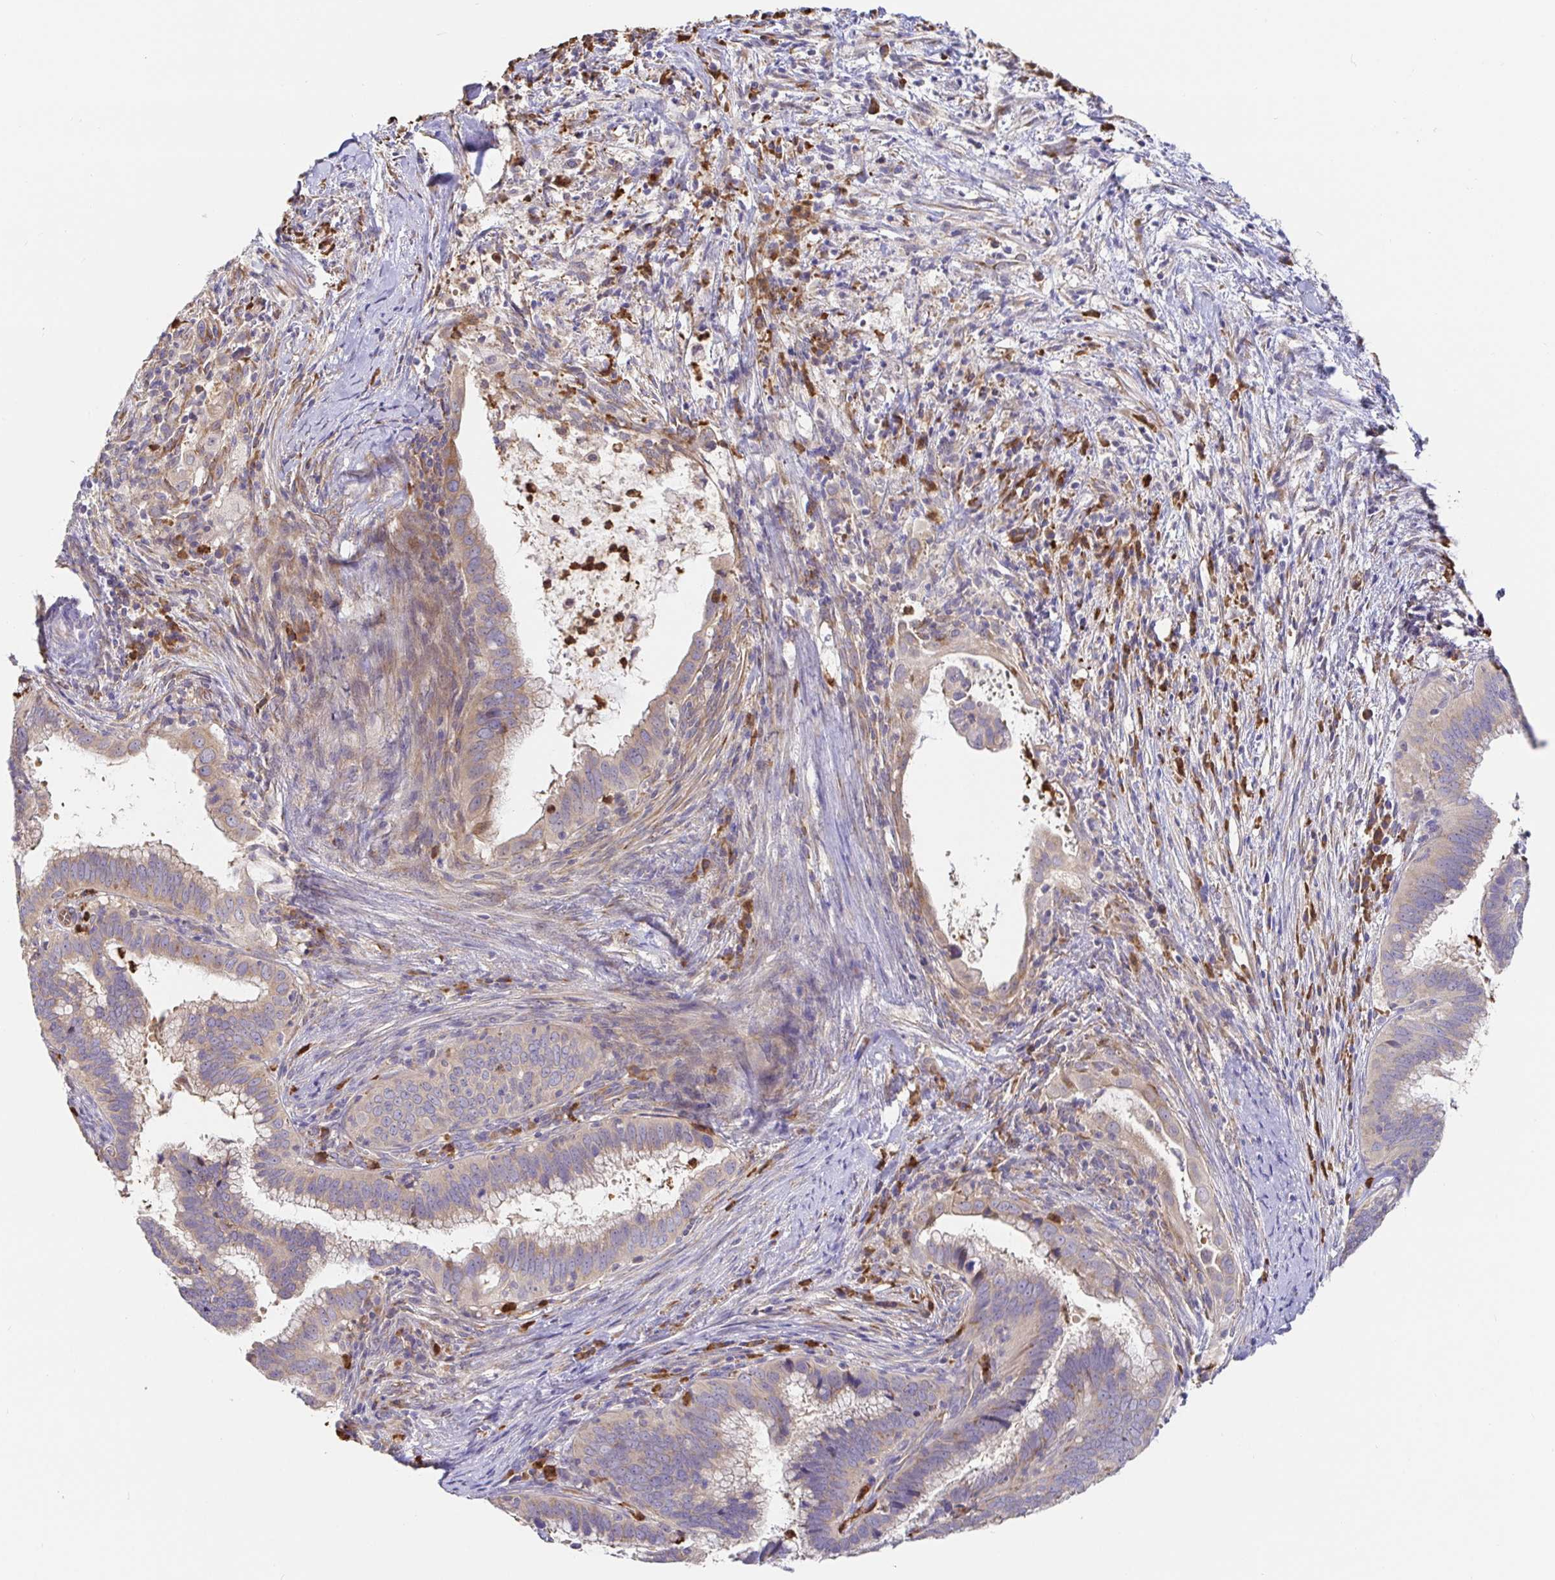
{"staining": {"intensity": "weak", "quantity": "25%-75%", "location": "cytoplasmic/membranous"}, "tissue": "cervical cancer", "cell_type": "Tumor cells", "image_type": "cancer", "snomed": [{"axis": "morphology", "description": "Adenocarcinoma, NOS"}, {"axis": "topography", "description": "Cervix"}], "caption": "DAB immunohistochemical staining of human cervical adenocarcinoma demonstrates weak cytoplasmic/membranous protein positivity in about 25%-75% of tumor cells.", "gene": "PDPK1", "patient": {"sex": "female", "age": 56}}